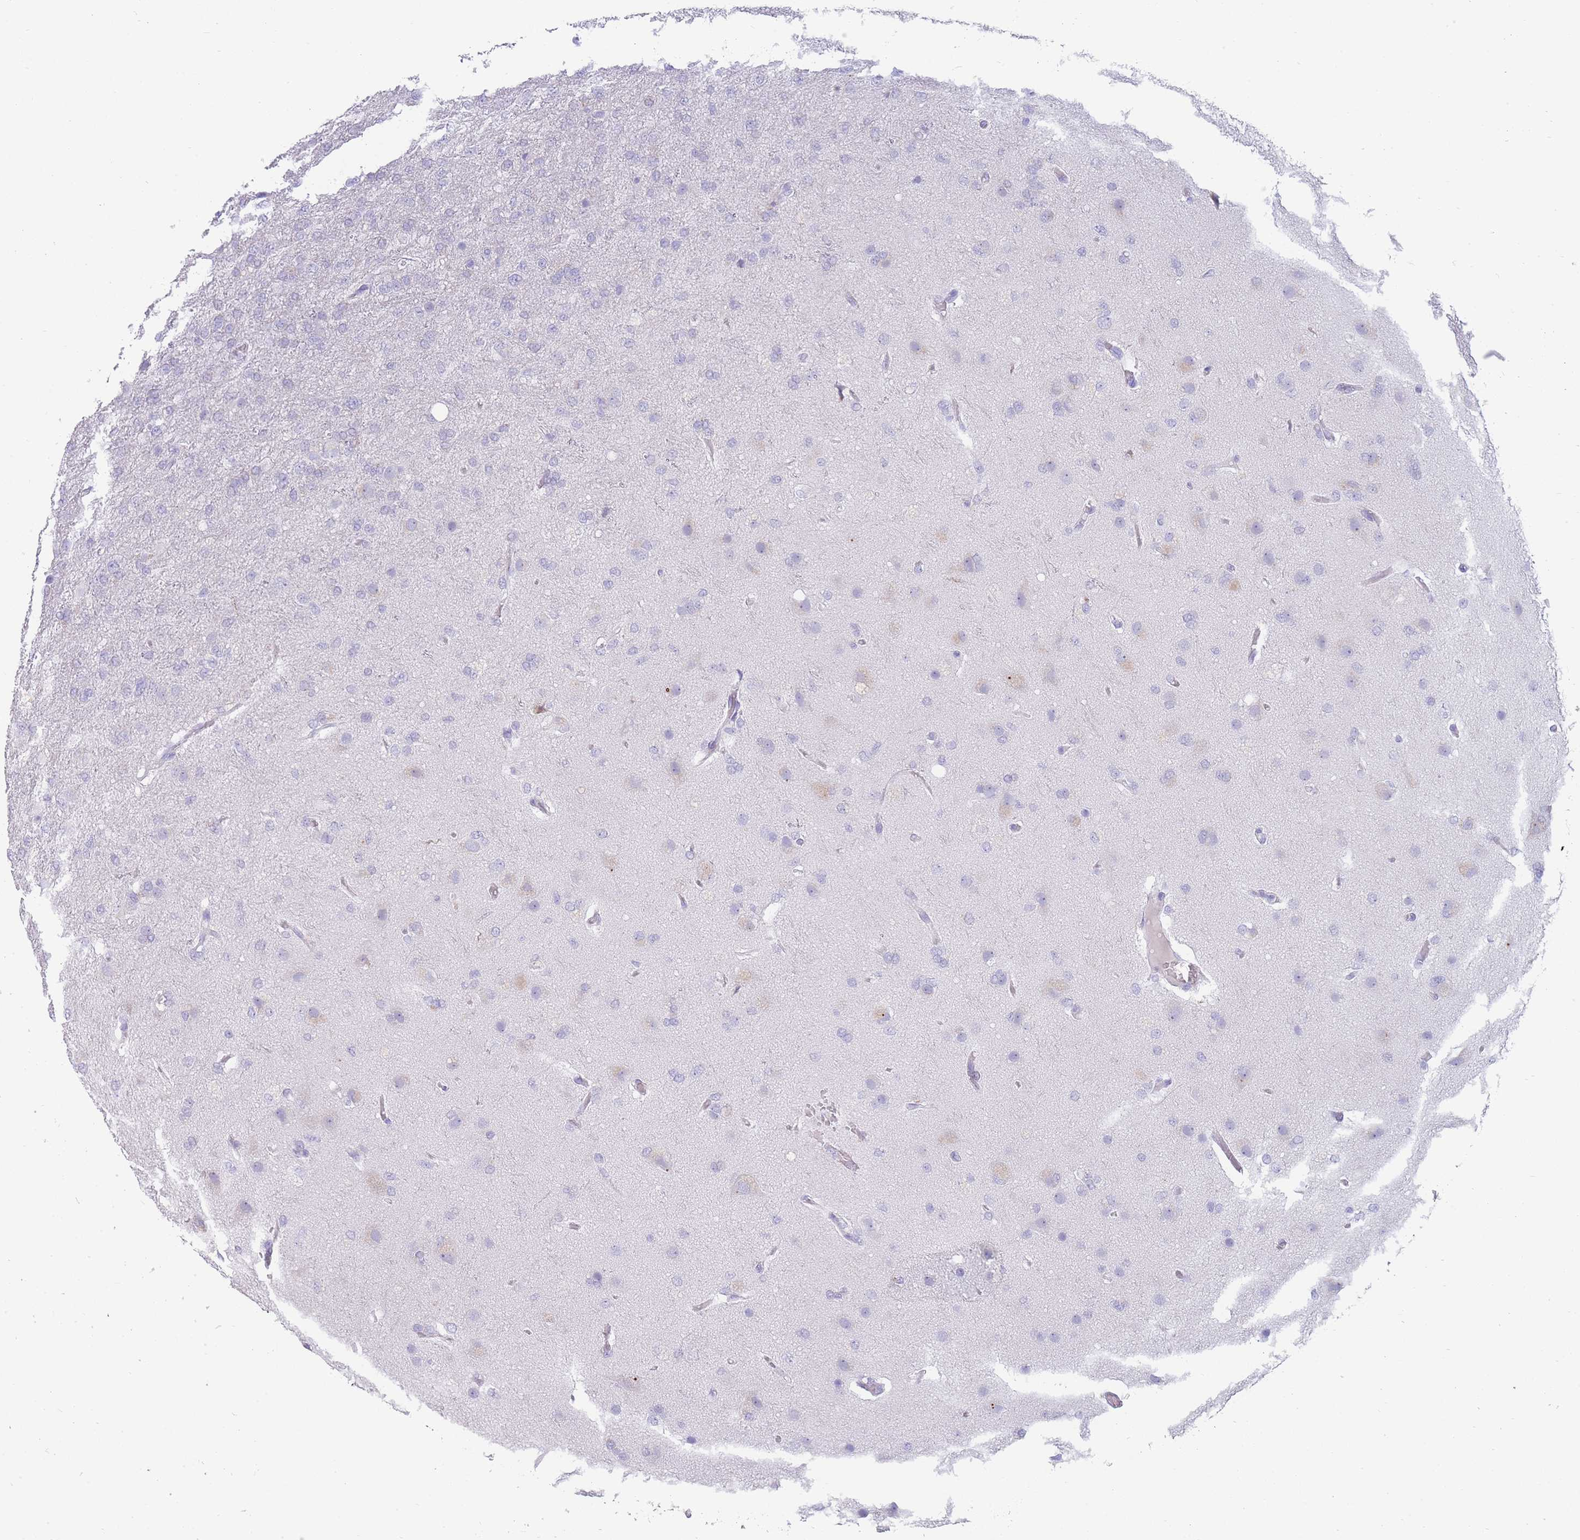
{"staining": {"intensity": "negative", "quantity": "none", "location": "none"}, "tissue": "glioma", "cell_type": "Tumor cells", "image_type": "cancer", "snomed": [{"axis": "morphology", "description": "Glioma, malignant, High grade"}, {"axis": "topography", "description": "Brain"}], "caption": "Tumor cells show no significant protein positivity in glioma.", "gene": "UPK1A", "patient": {"sex": "female", "age": 74}}